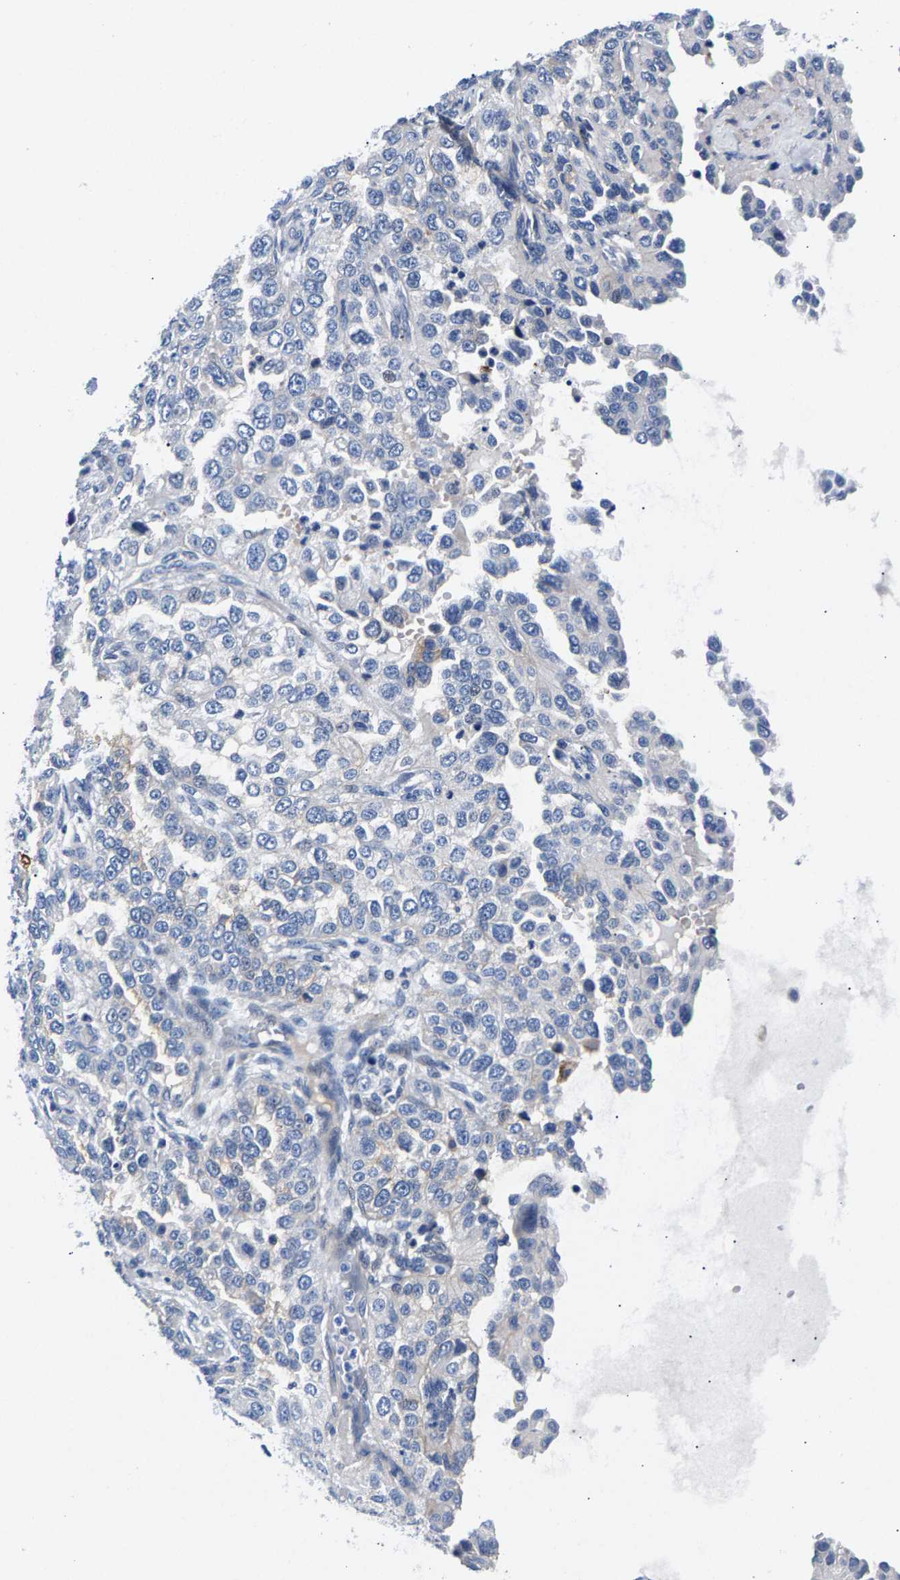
{"staining": {"intensity": "weak", "quantity": "<25%", "location": "cytoplasmic/membranous"}, "tissue": "endometrial cancer", "cell_type": "Tumor cells", "image_type": "cancer", "snomed": [{"axis": "morphology", "description": "Adenocarcinoma, NOS"}, {"axis": "topography", "description": "Endometrium"}], "caption": "Tumor cells show no significant expression in endometrial adenocarcinoma.", "gene": "P2RY4", "patient": {"sex": "female", "age": 85}}